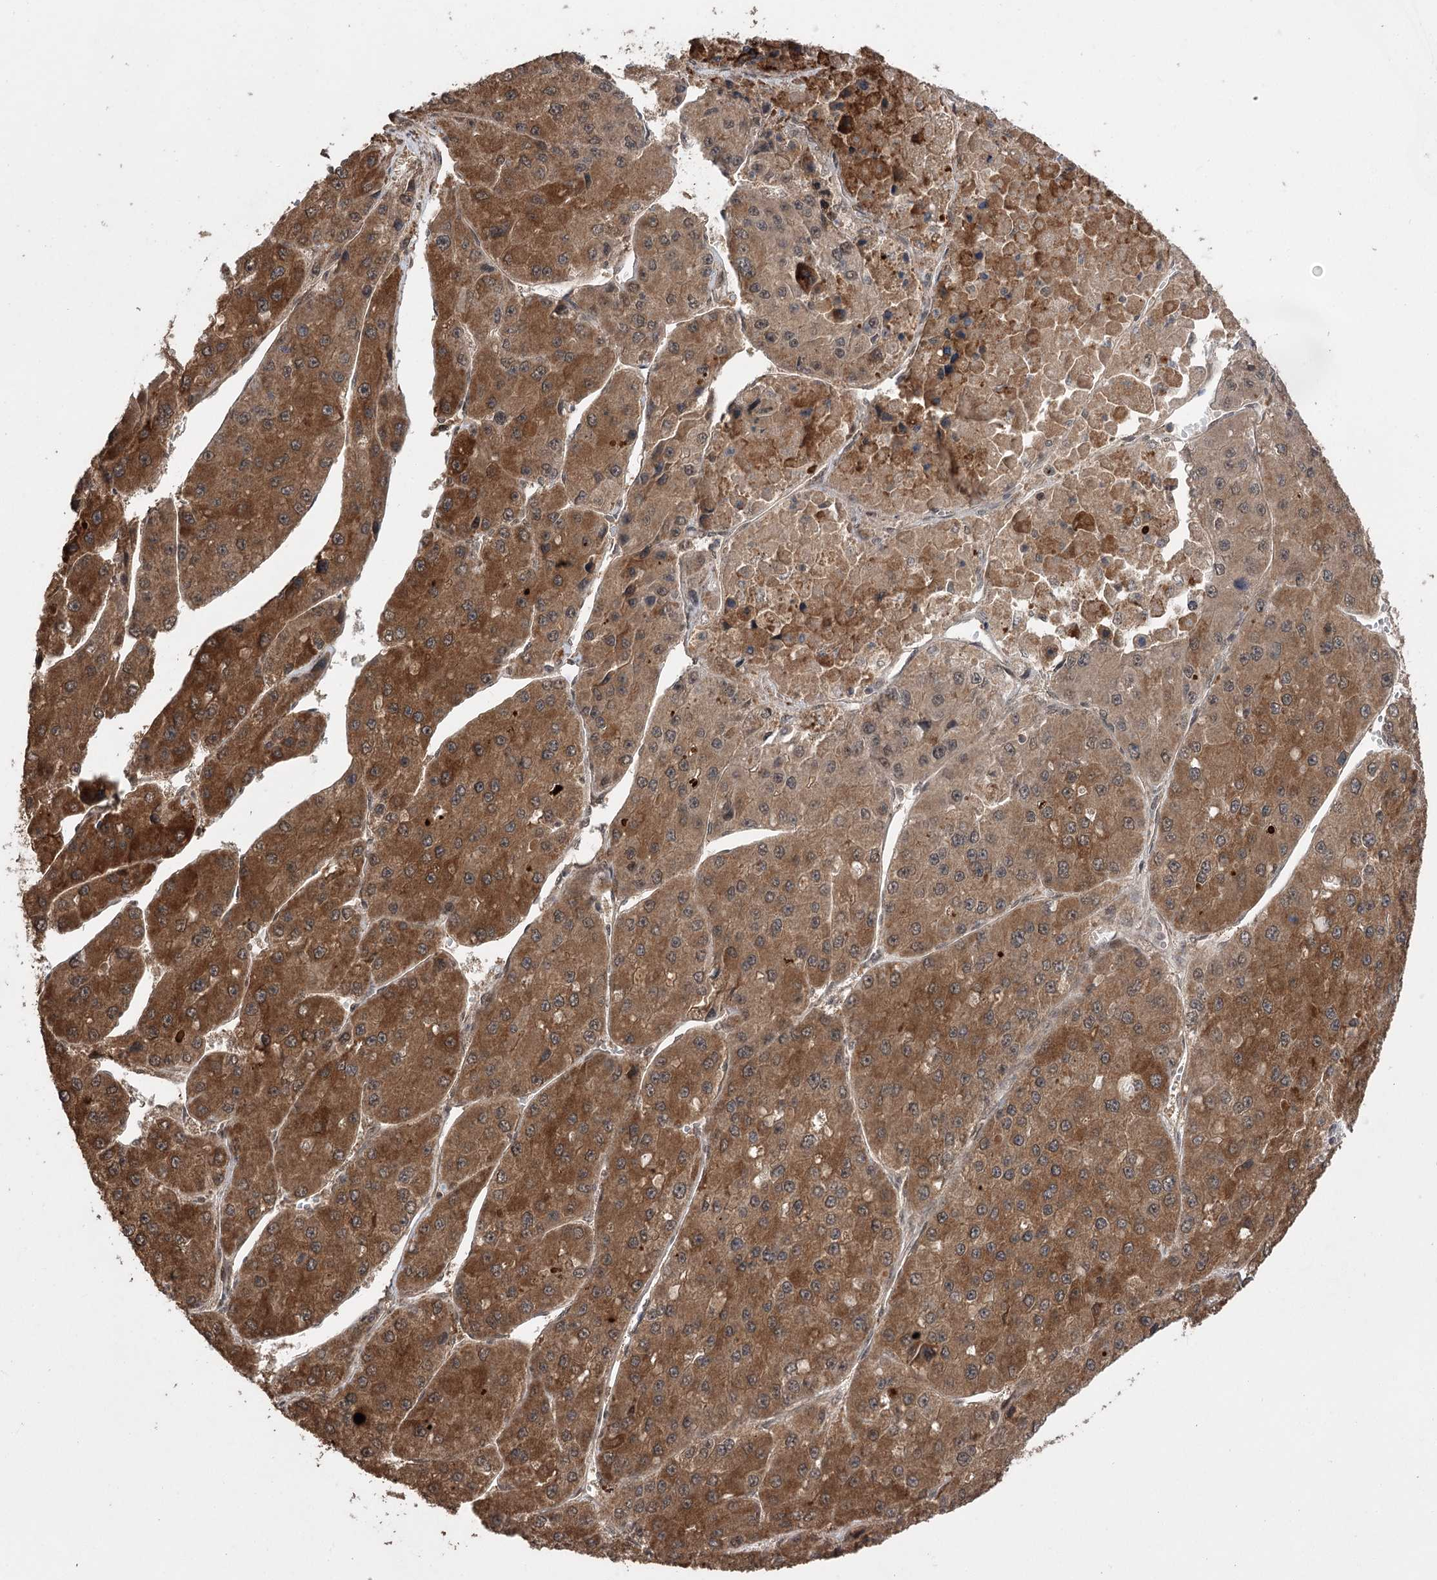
{"staining": {"intensity": "strong", "quantity": ">75%", "location": "cytoplasmic/membranous"}, "tissue": "liver cancer", "cell_type": "Tumor cells", "image_type": "cancer", "snomed": [{"axis": "morphology", "description": "Carcinoma, Hepatocellular, NOS"}, {"axis": "topography", "description": "Liver"}], "caption": "DAB (3,3'-diaminobenzidine) immunohistochemical staining of human hepatocellular carcinoma (liver) shows strong cytoplasmic/membranous protein staining in approximately >75% of tumor cells. (Stains: DAB in brown, nuclei in blue, Microscopy: brightfield microscopy at high magnification).", "gene": "TENM2", "patient": {"sex": "female", "age": 73}}